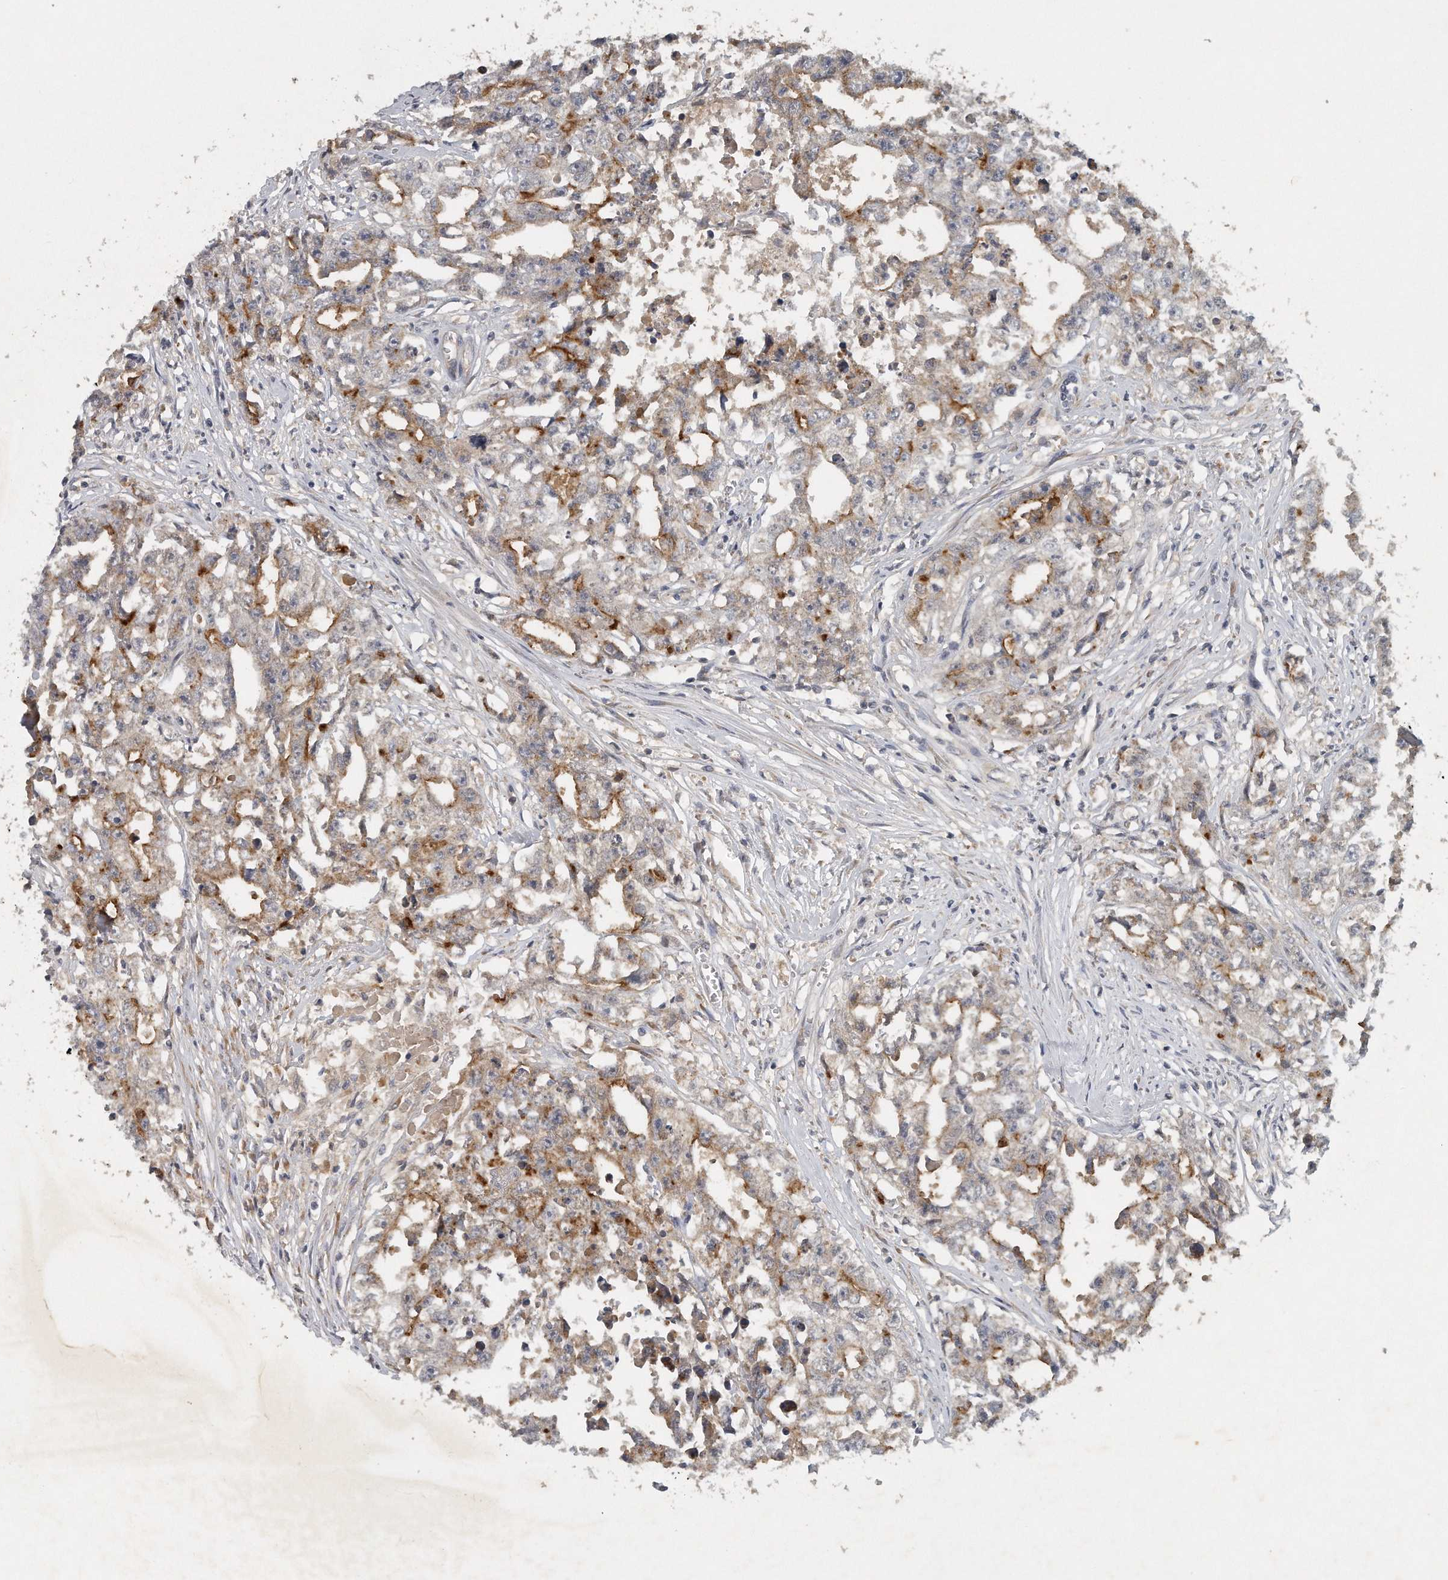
{"staining": {"intensity": "moderate", "quantity": "25%-75%", "location": "cytoplasmic/membranous"}, "tissue": "testis cancer", "cell_type": "Tumor cells", "image_type": "cancer", "snomed": [{"axis": "morphology", "description": "Seminoma, NOS"}, {"axis": "morphology", "description": "Carcinoma, Embryonal, NOS"}, {"axis": "topography", "description": "Testis"}], "caption": "Tumor cells exhibit medium levels of moderate cytoplasmic/membranous positivity in about 25%-75% of cells in human testis embryonal carcinoma.", "gene": "TRAPPC14", "patient": {"sex": "male", "age": 43}}